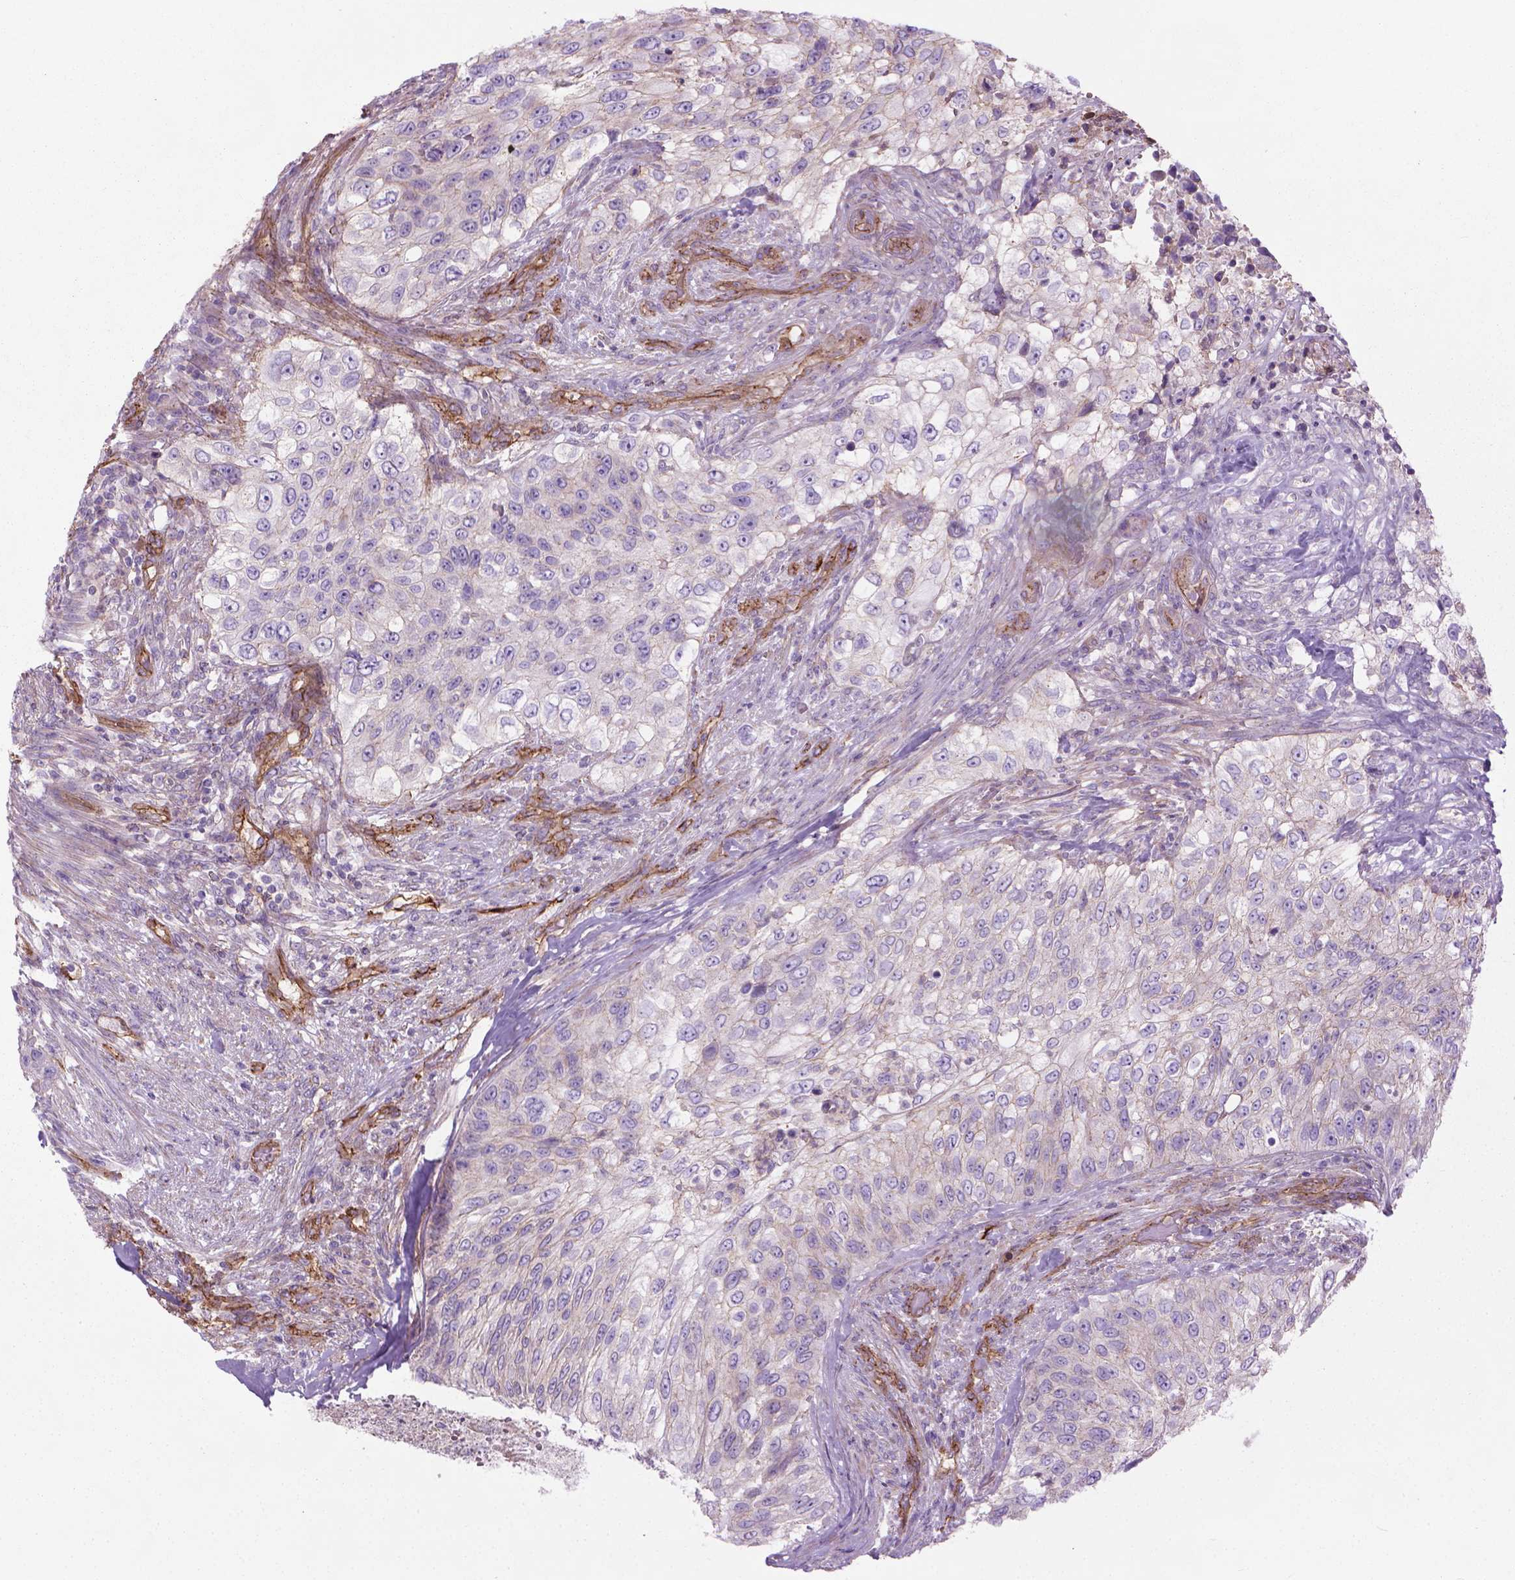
{"staining": {"intensity": "weak", "quantity": "25%-75%", "location": "cytoplasmic/membranous"}, "tissue": "urothelial cancer", "cell_type": "Tumor cells", "image_type": "cancer", "snomed": [{"axis": "morphology", "description": "Urothelial carcinoma, High grade"}, {"axis": "topography", "description": "Urinary bladder"}], "caption": "Immunohistochemical staining of human urothelial carcinoma (high-grade) displays low levels of weak cytoplasmic/membranous expression in about 25%-75% of tumor cells.", "gene": "TENT5A", "patient": {"sex": "female", "age": 60}}